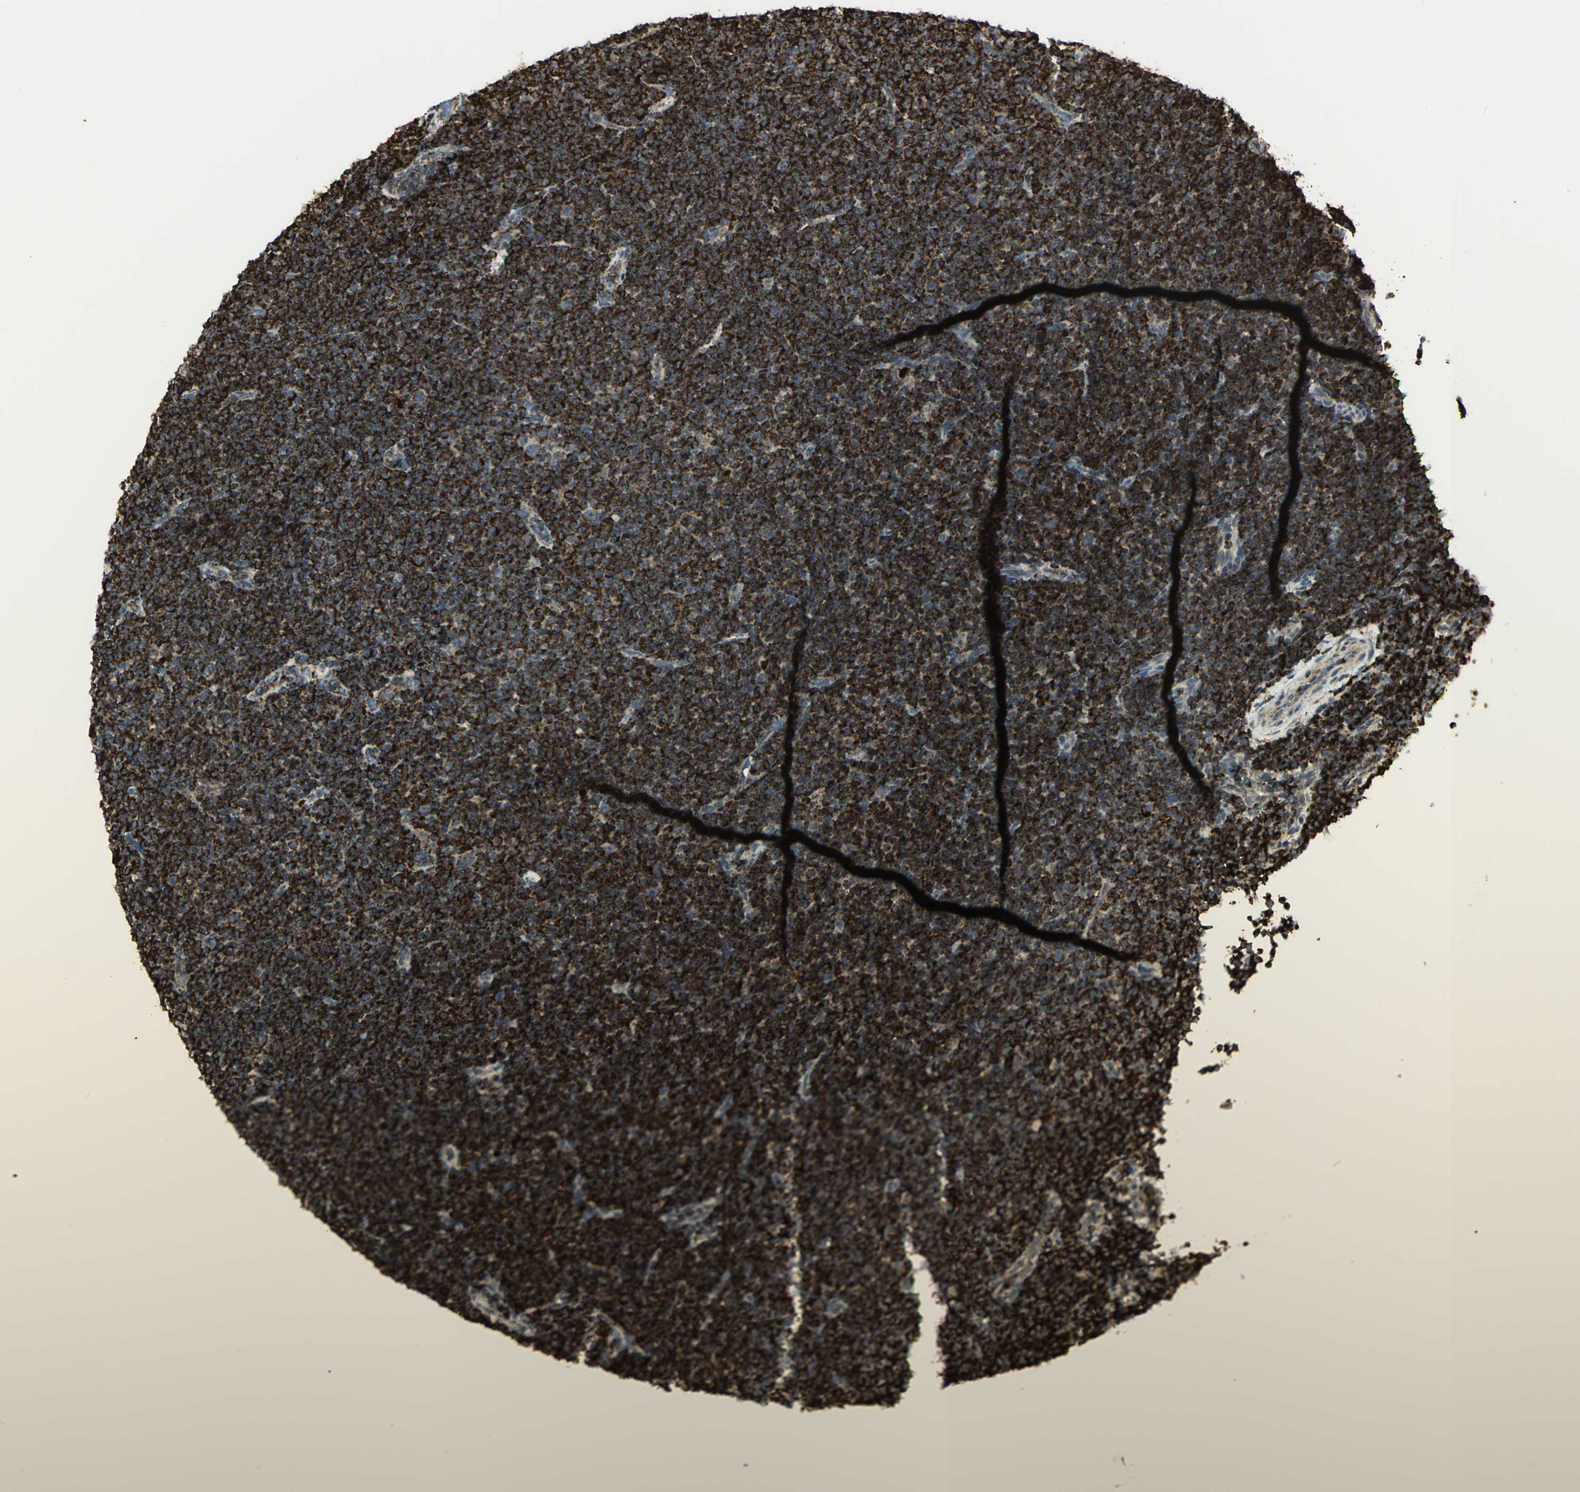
{"staining": {"intensity": "strong", "quantity": ">75%", "location": "cytoplasmic/membranous"}, "tissue": "lymphoma", "cell_type": "Tumor cells", "image_type": "cancer", "snomed": [{"axis": "morphology", "description": "Malignant lymphoma, non-Hodgkin's type, Low grade"}, {"axis": "topography", "description": "Lymph node"}], "caption": "DAB (3,3'-diaminobenzidine) immunohistochemical staining of human lymphoma exhibits strong cytoplasmic/membranous protein positivity in approximately >75% of tumor cells. The staining was performed using DAB (3,3'-diaminobenzidine), with brown indicating positive protein expression. Nuclei are stained blue with hematoxylin.", "gene": "VDAC1", "patient": {"sex": "female", "age": 67}}